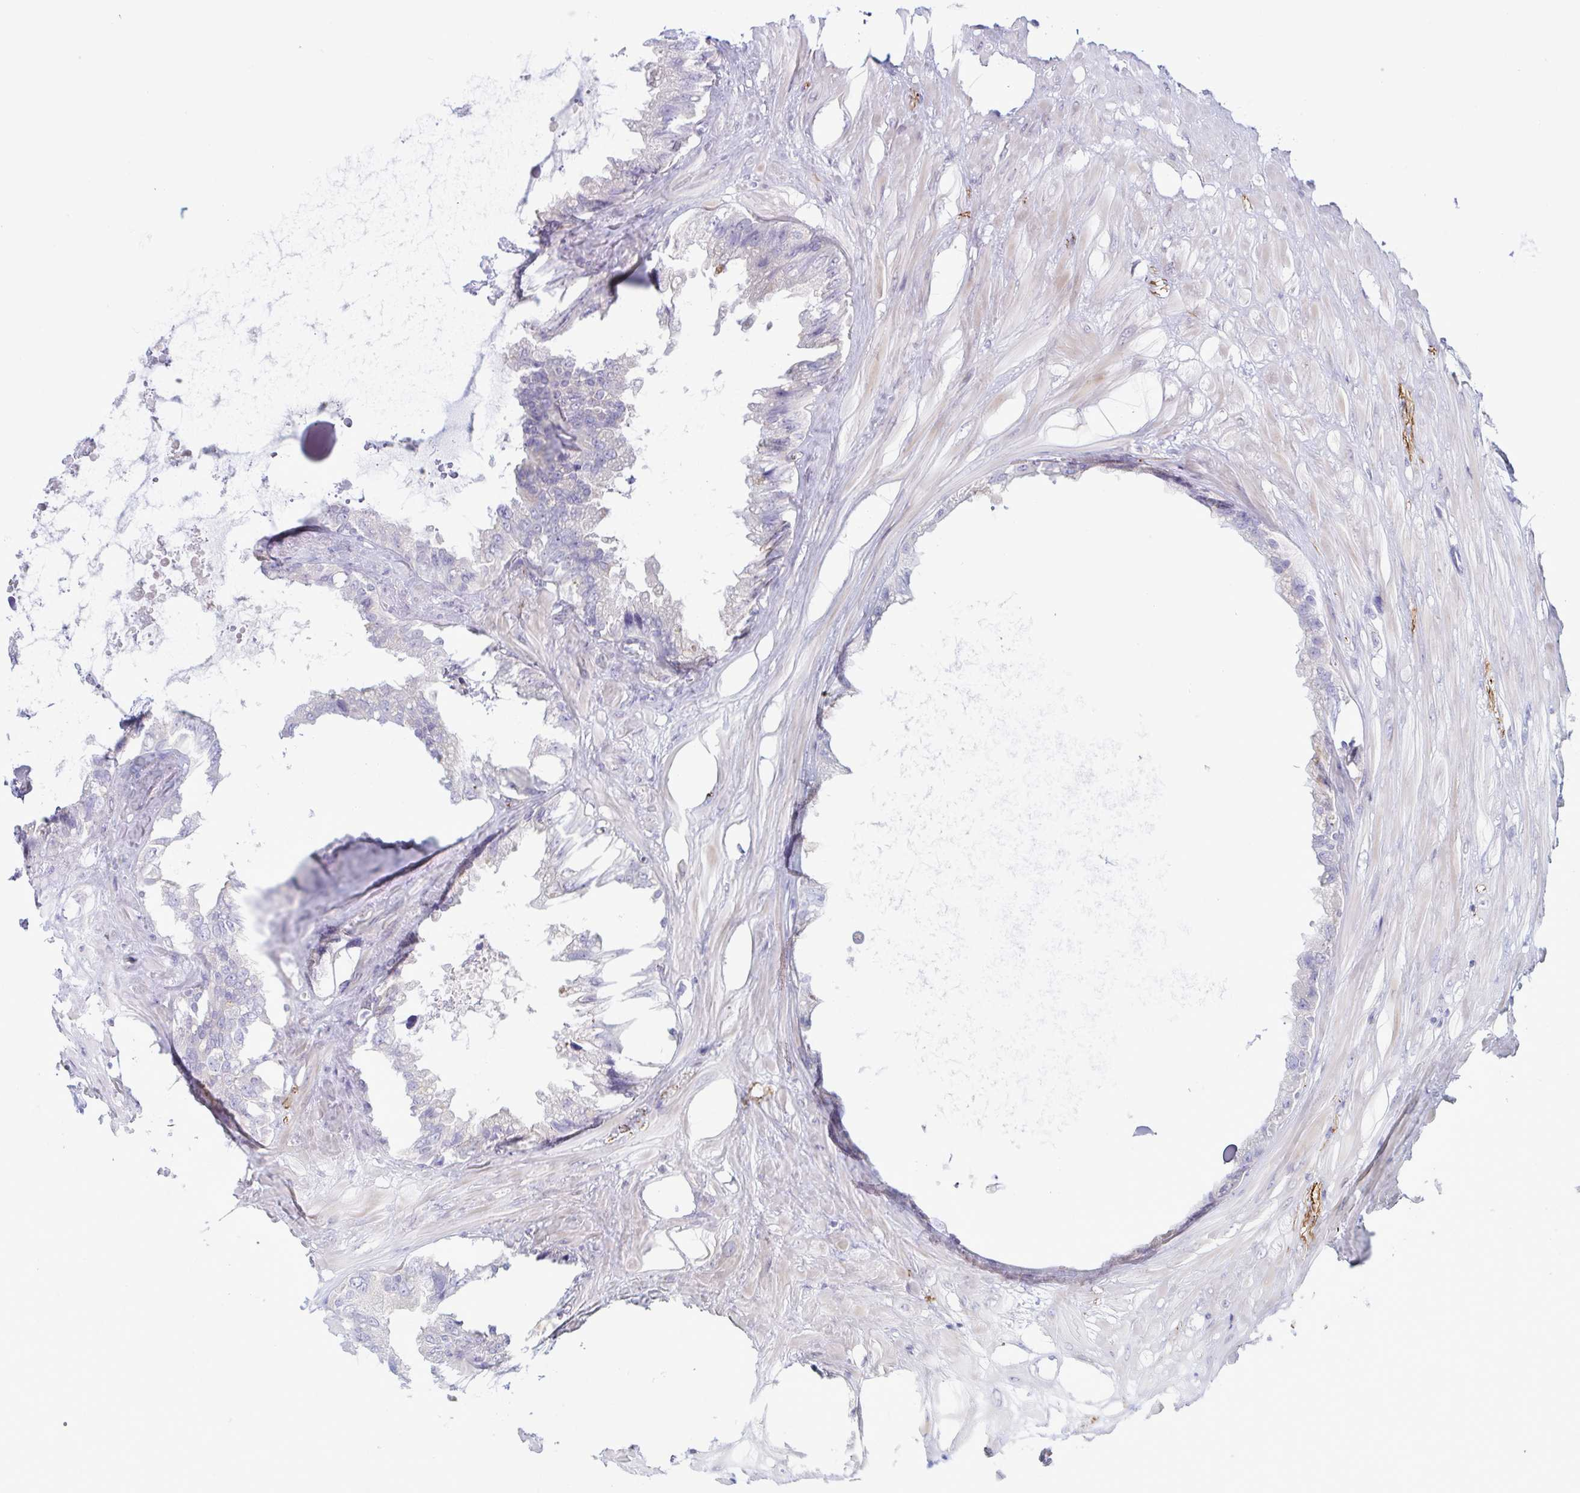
{"staining": {"intensity": "negative", "quantity": "none", "location": "none"}, "tissue": "seminal vesicle", "cell_type": "Glandular cells", "image_type": "normal", "snomed": [{"axis": "morphology", "description": "Normal tissue, NOS"}, {"axis": "topography", "description": "Seminal veicle"}, {"axis": "topography", "description": "Peripheral nerve tissue"}], "caption": "Glandular cells are negative for protein expression in normal human seminal vesicle.", "gene": "NAA30", "patient": {"sex": "male", "age": 76}}